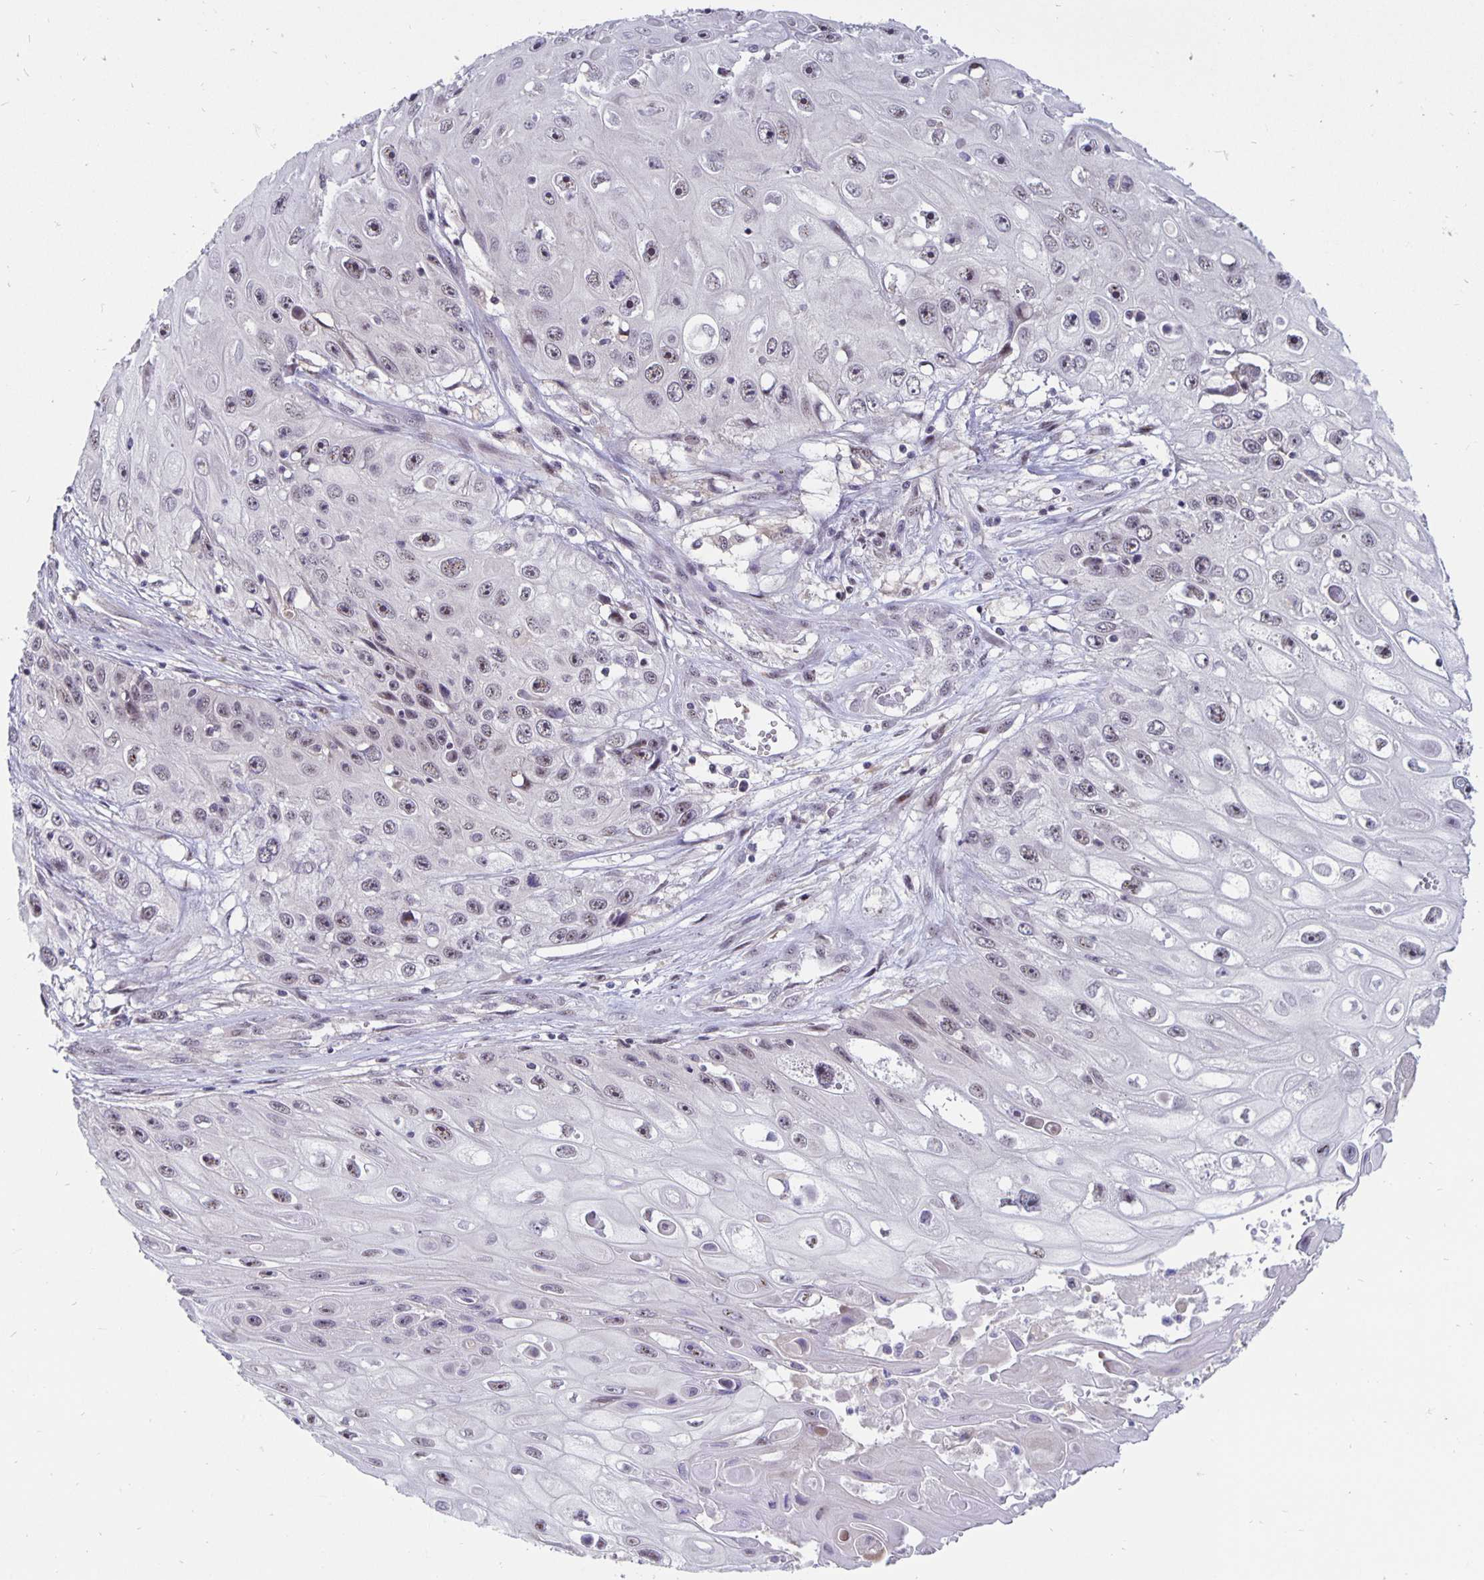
{"staining": {"intensity": "weak", "quantity": "25%-75%", "location": "nuclear"}, "tissue": "skin cancer", "cell_type": "Tumor cells", "image_type": "cancer", "snomed": [{"axis": "morphology", "description": "Squamous cell carcinoma, NOS"}, {"axis": "topography", "description": "Skin"}], "caption": "This is a micrograph of immunohistochemistry staining of squamous cell carcinoma (skin), which shows weak positivity in the nuclear of tumor cells.", "gene": "EXOC6B", "patient": {"sex": "male", "age": 82}}